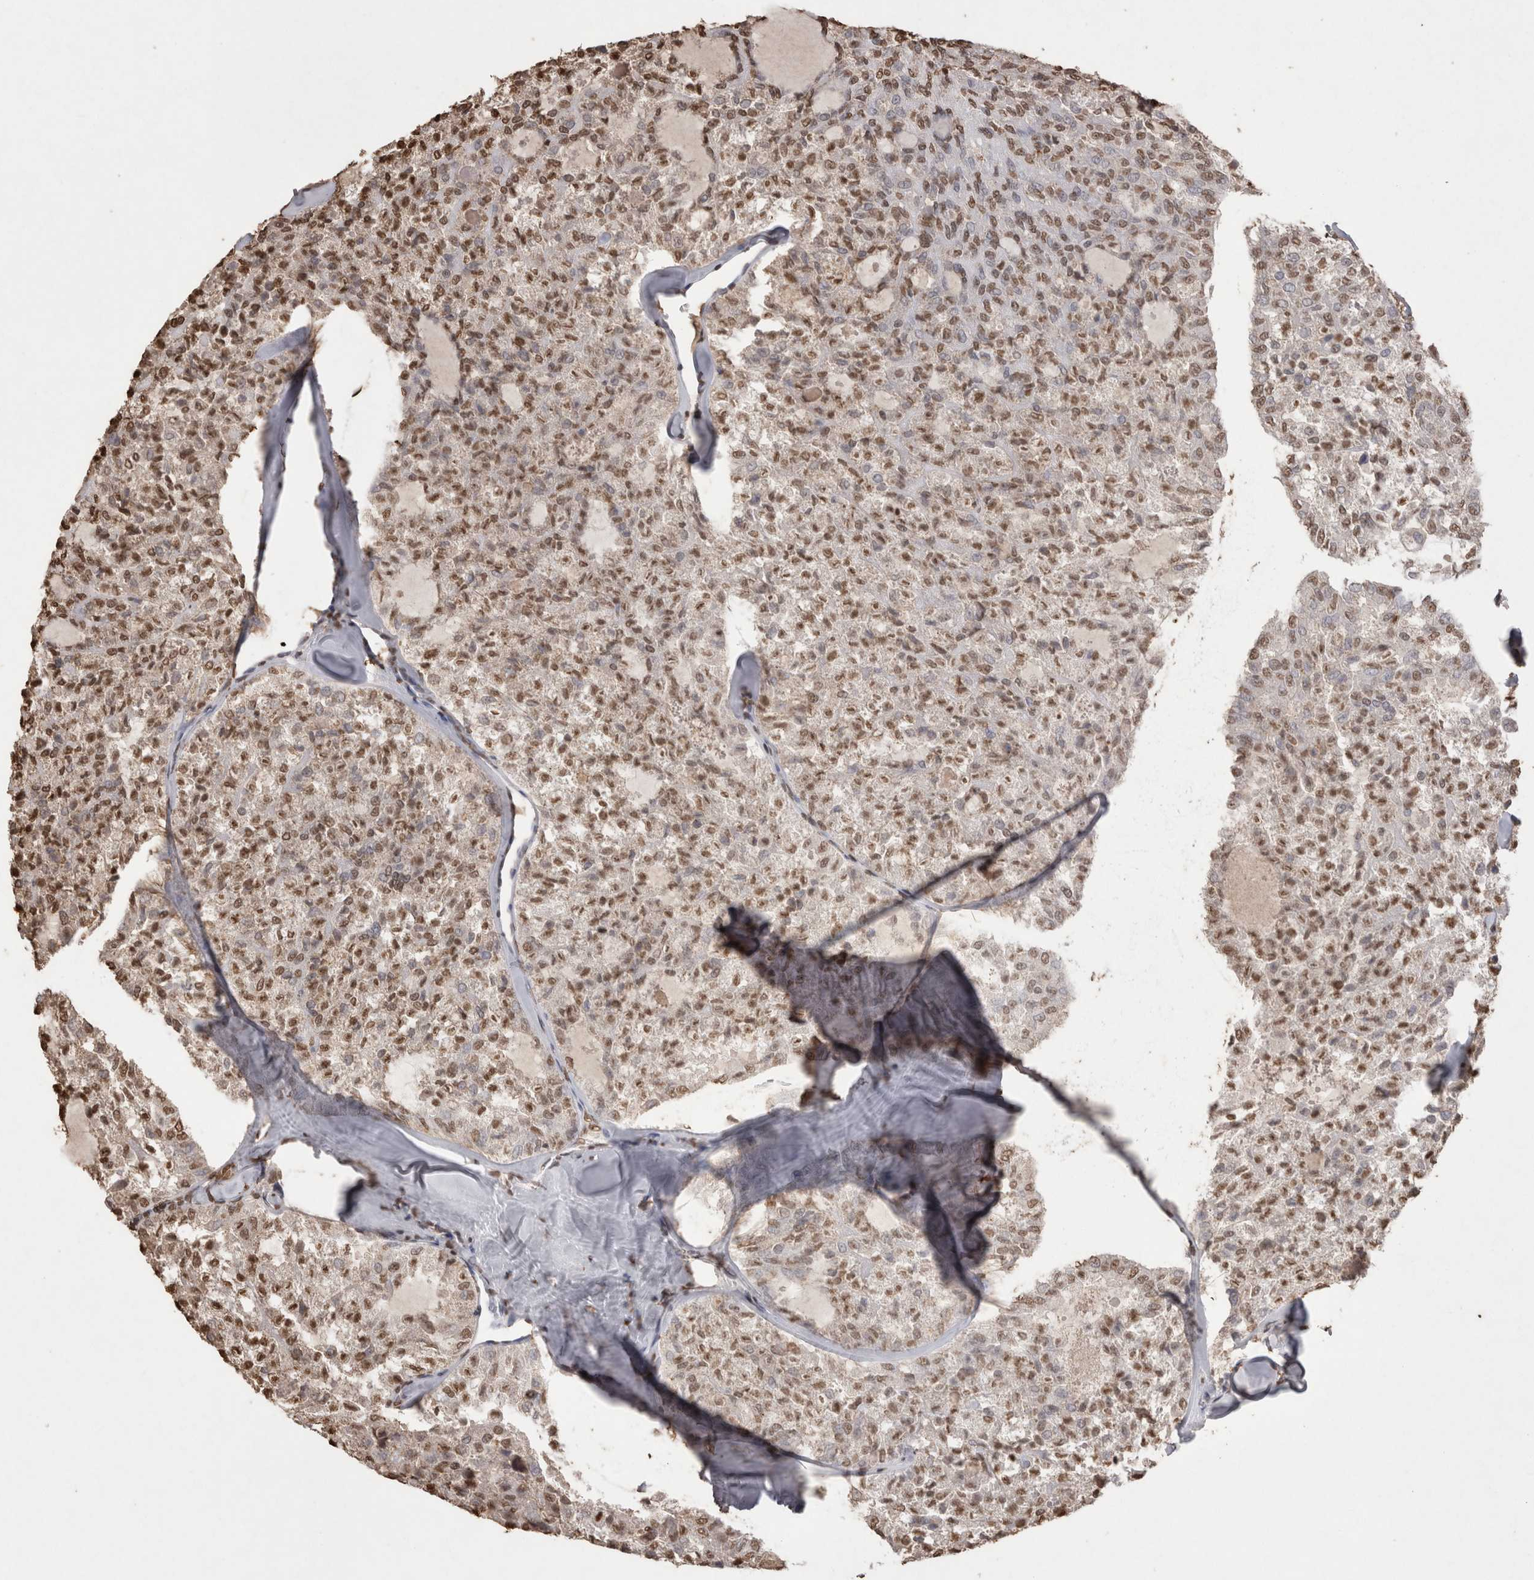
{"staining": {"intensity": "moderate", "quantity": ">75%", "location": "nuclear"}, "tissue": "thyroid cancer", "cell_type": "Tumor cells", "image_type": "cancer", "snomed": [{"axis": "morphology", "description": "Follicular adenoma carcinoma, NOS"}, {"axis": "topography", "description": "Thyroid gland"}], "caption": "This is an image of immunohistochemistry (IHC) staining of thyroid follicular adenoma carcinoma, which shows moderate staining in the nuclear of tumor cells.", "gene": "POU5F1", "patient": {"sex": "male", "age": 75}}